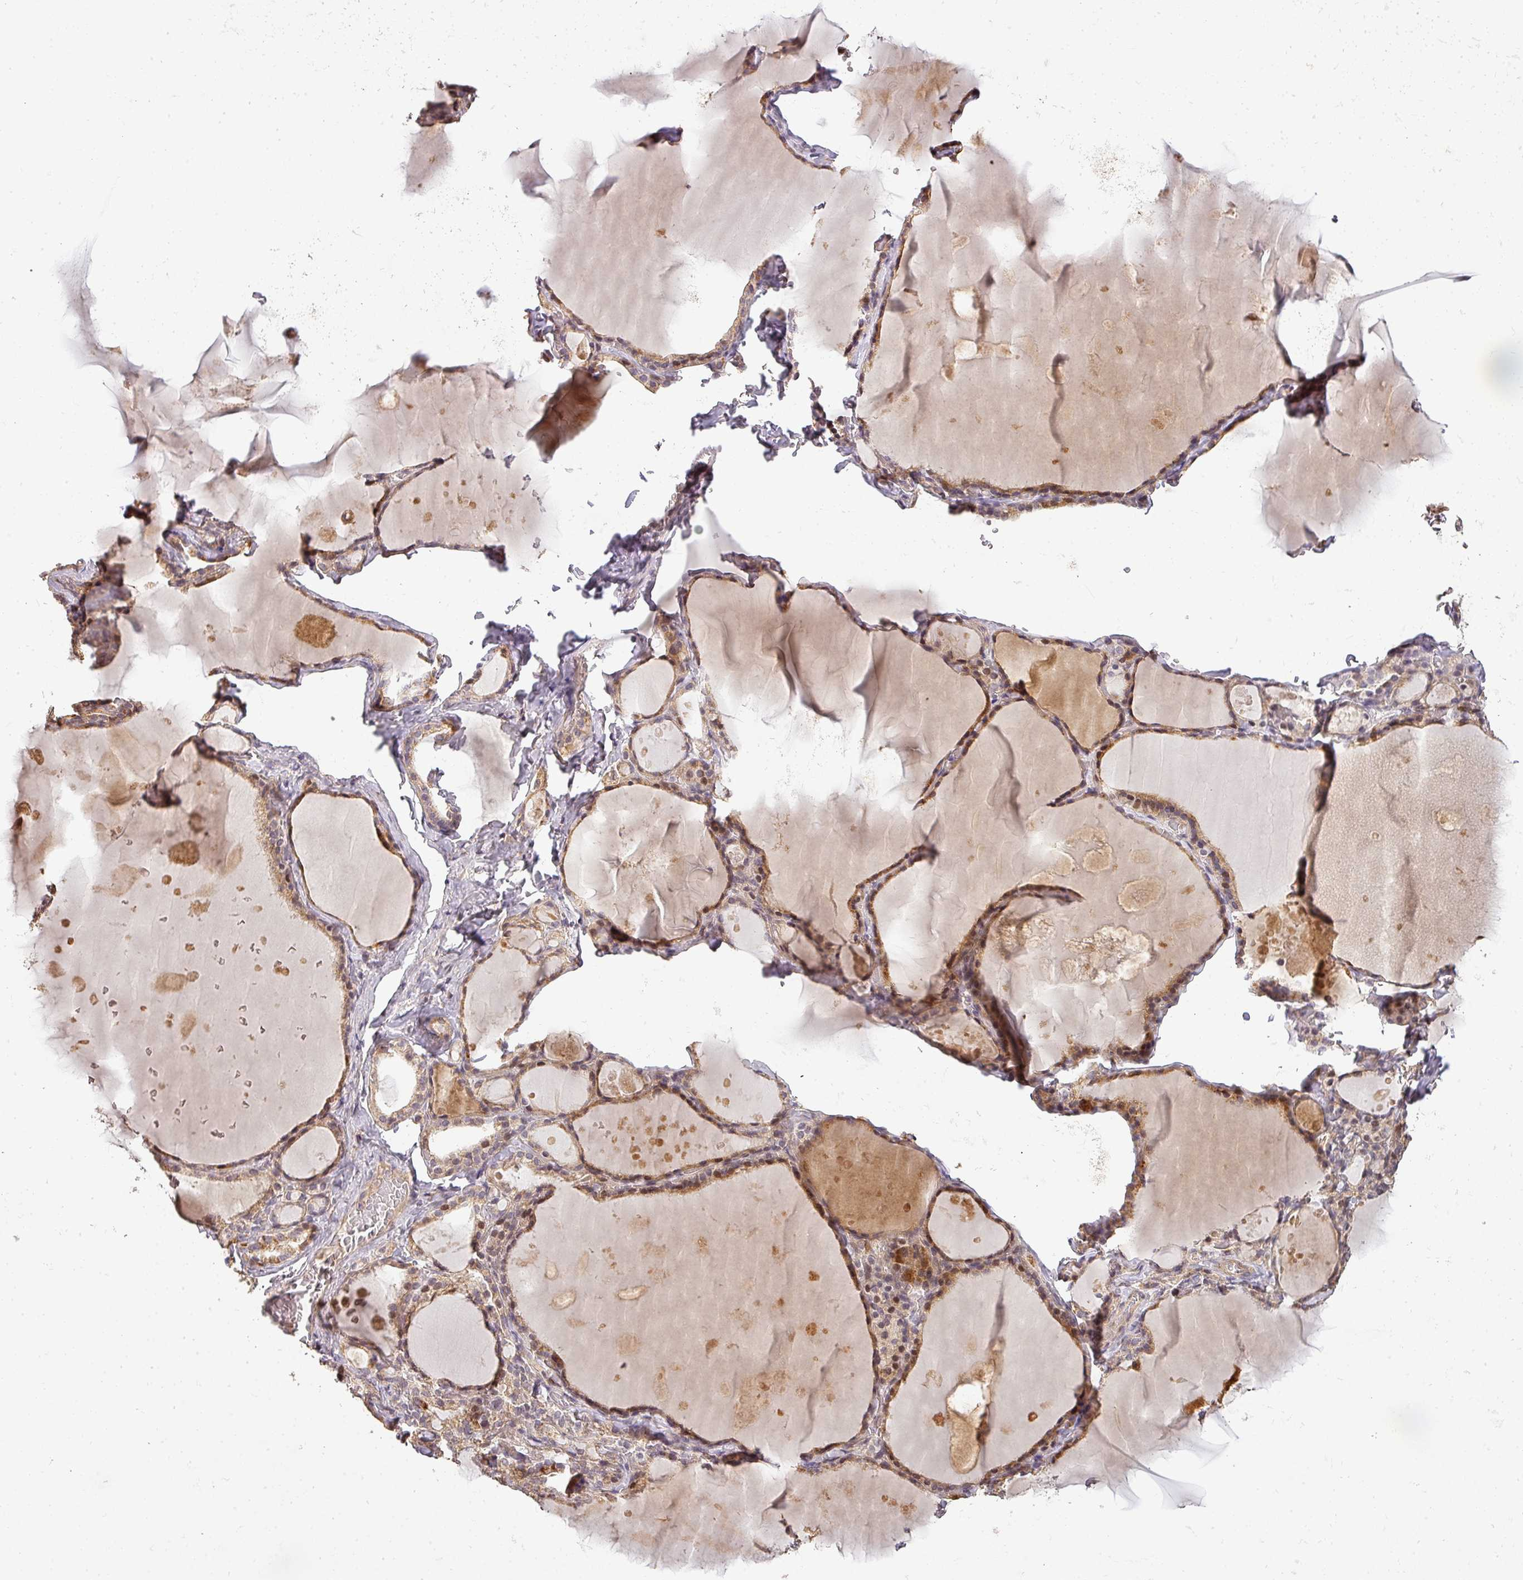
{"staining": {"intensity": "moderate", "quantity": ">75%", "location": "cytoplasmic/membranous"}, "tissue": "thyroid gland", "cell_type": "Glandular cells", "image_type": "normal", "snomed": [{"axis": "morphology", "description": "Normal tissue, NOS"}, {"axis": "topography", "description": "Thyroid gland"}], "caption": "A micrograph of thyroid gland stained for a protein demonstrates moderate cytoplasmic/membranous brown staining in glandular cells. (DAB = brown stain, brightfield microscopy at high magnification).", "gene": "BPIFB3", "patient": {"sex": "male", "age": 56}}